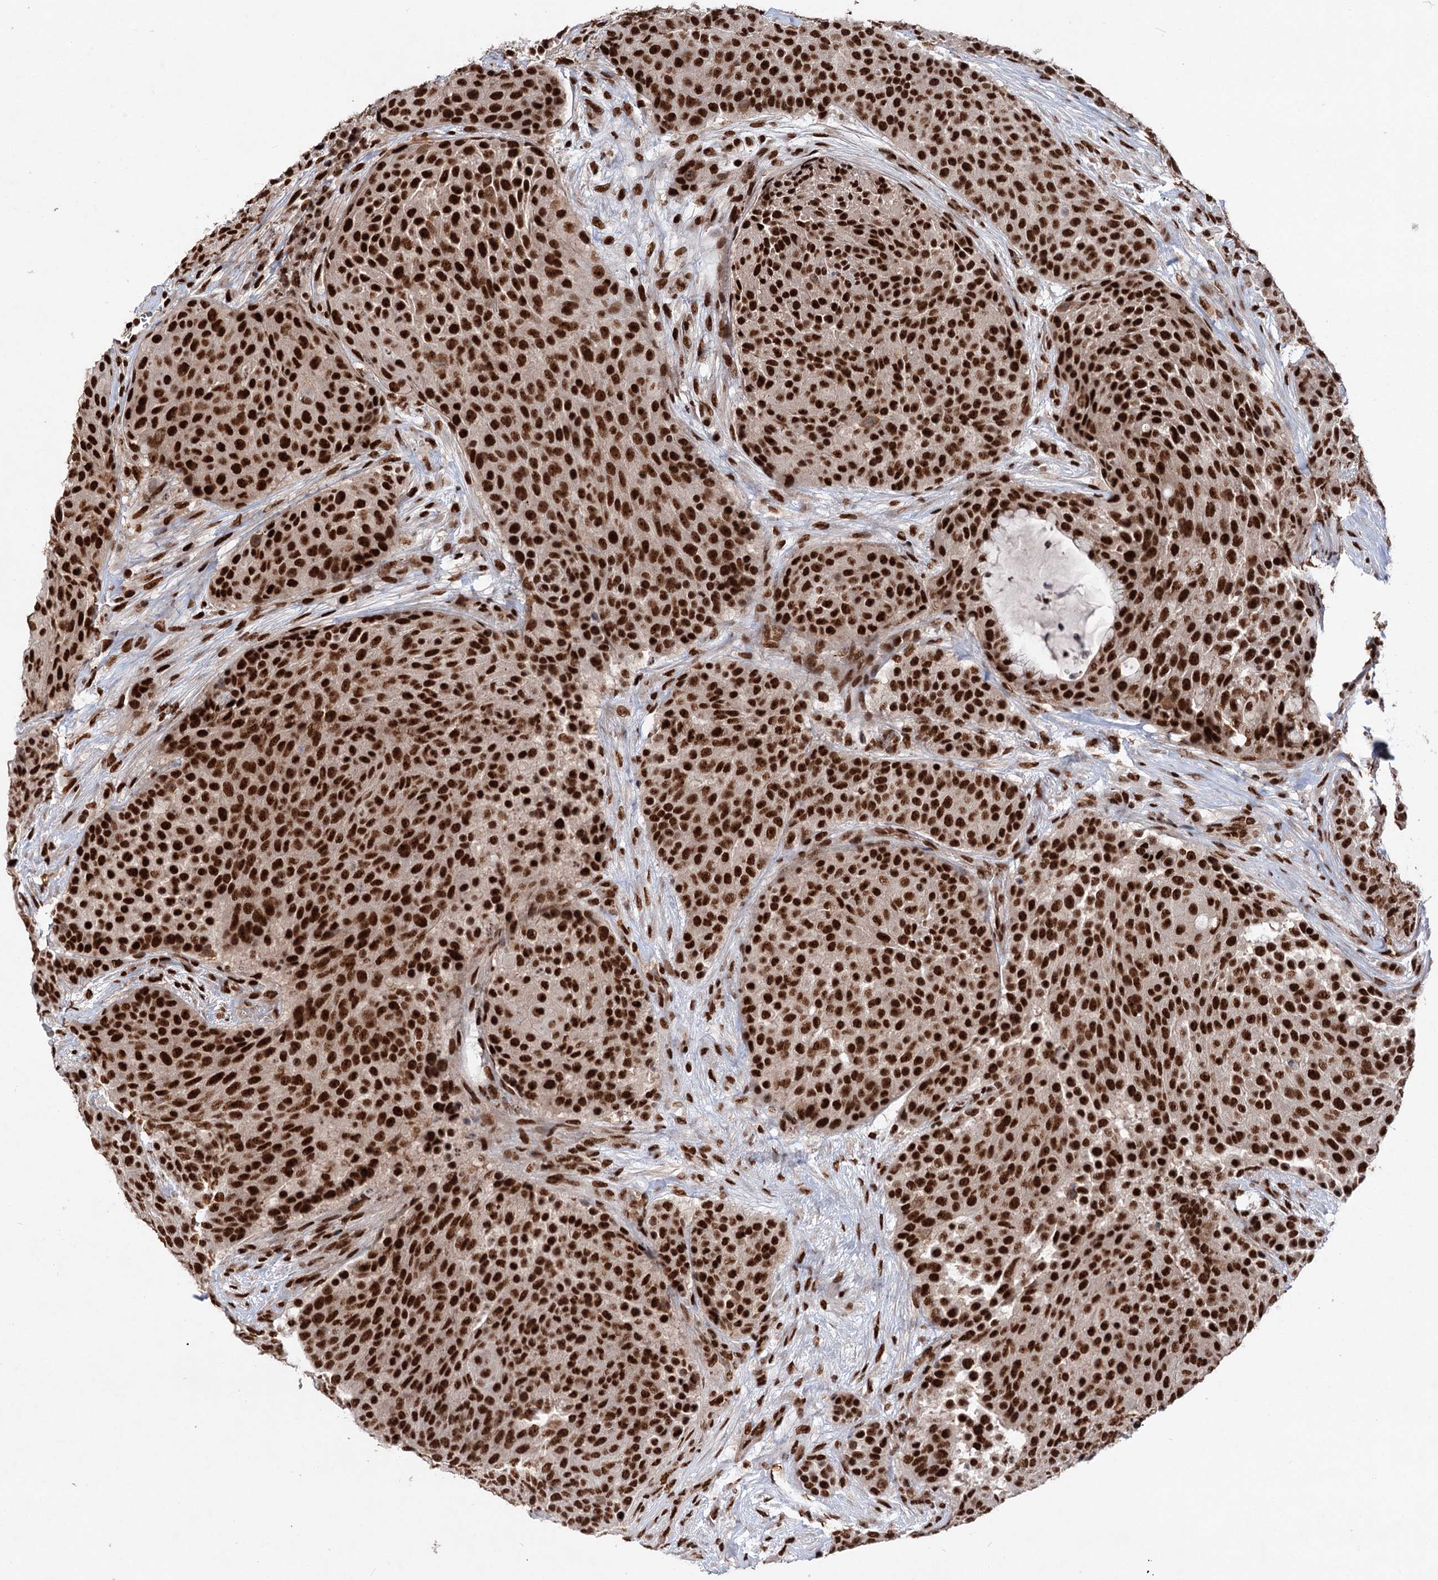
{"staining": {"intensity": "strong", "quantity": ">75%", "location": "nuclear"}, "tissue": "urothelial cancer", "cell_type": "Tumor cells", "image_type": "cancer", "snomed": [{"axis": "morphology", "description": "Urothelial carcinoma, High grade"}, {"axis": "topography", "description": "Urinary bladder"}], "caption": "The micrograph displays immunohistochemical staining of urothelial cancer. There is strong nuclear positivity is seen in approximately >75% of tumor cells. (DAB IHC with brightfield microscopy, high magnification).", "gene": "MAML1", "patient": {"sex": "female", "age": 63}}